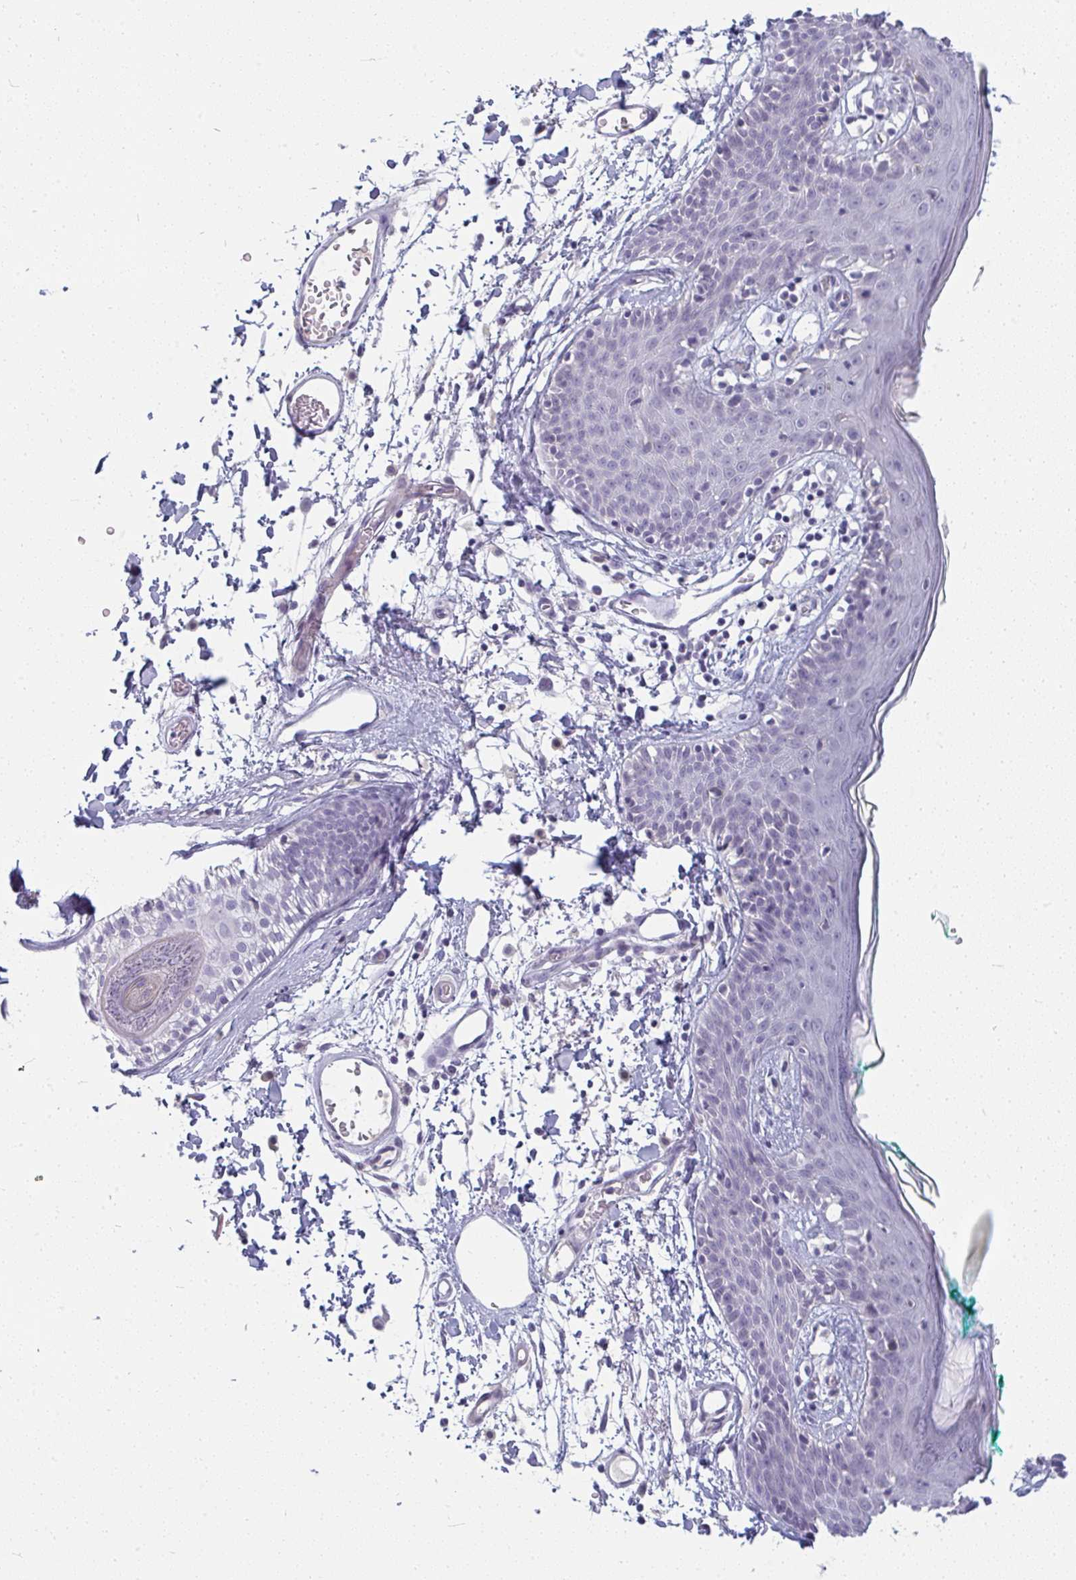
{"staining": {"intensity": "negative", "quantity": "none", "location": "none"}, "tissue": "skin", "cell_type": "Fibroblasts", "image_type": "normal", "snomed": [{"axis": "morphology", "description": "Normal tissue, NOS"}, {"axis": "topography", "description": "Skin"}], "caption": "Protein analysis of benign skin displays no significant staining in fibroblasts. Brightfield microscopy of immunohistochemistry stained with DAB (3,3'-diaminobenzidine) (brown) and hematoxylin (blue), captured at high magnification.", "gene": "PPFIA4", "patient": {"sex": "male", "age": 79}}